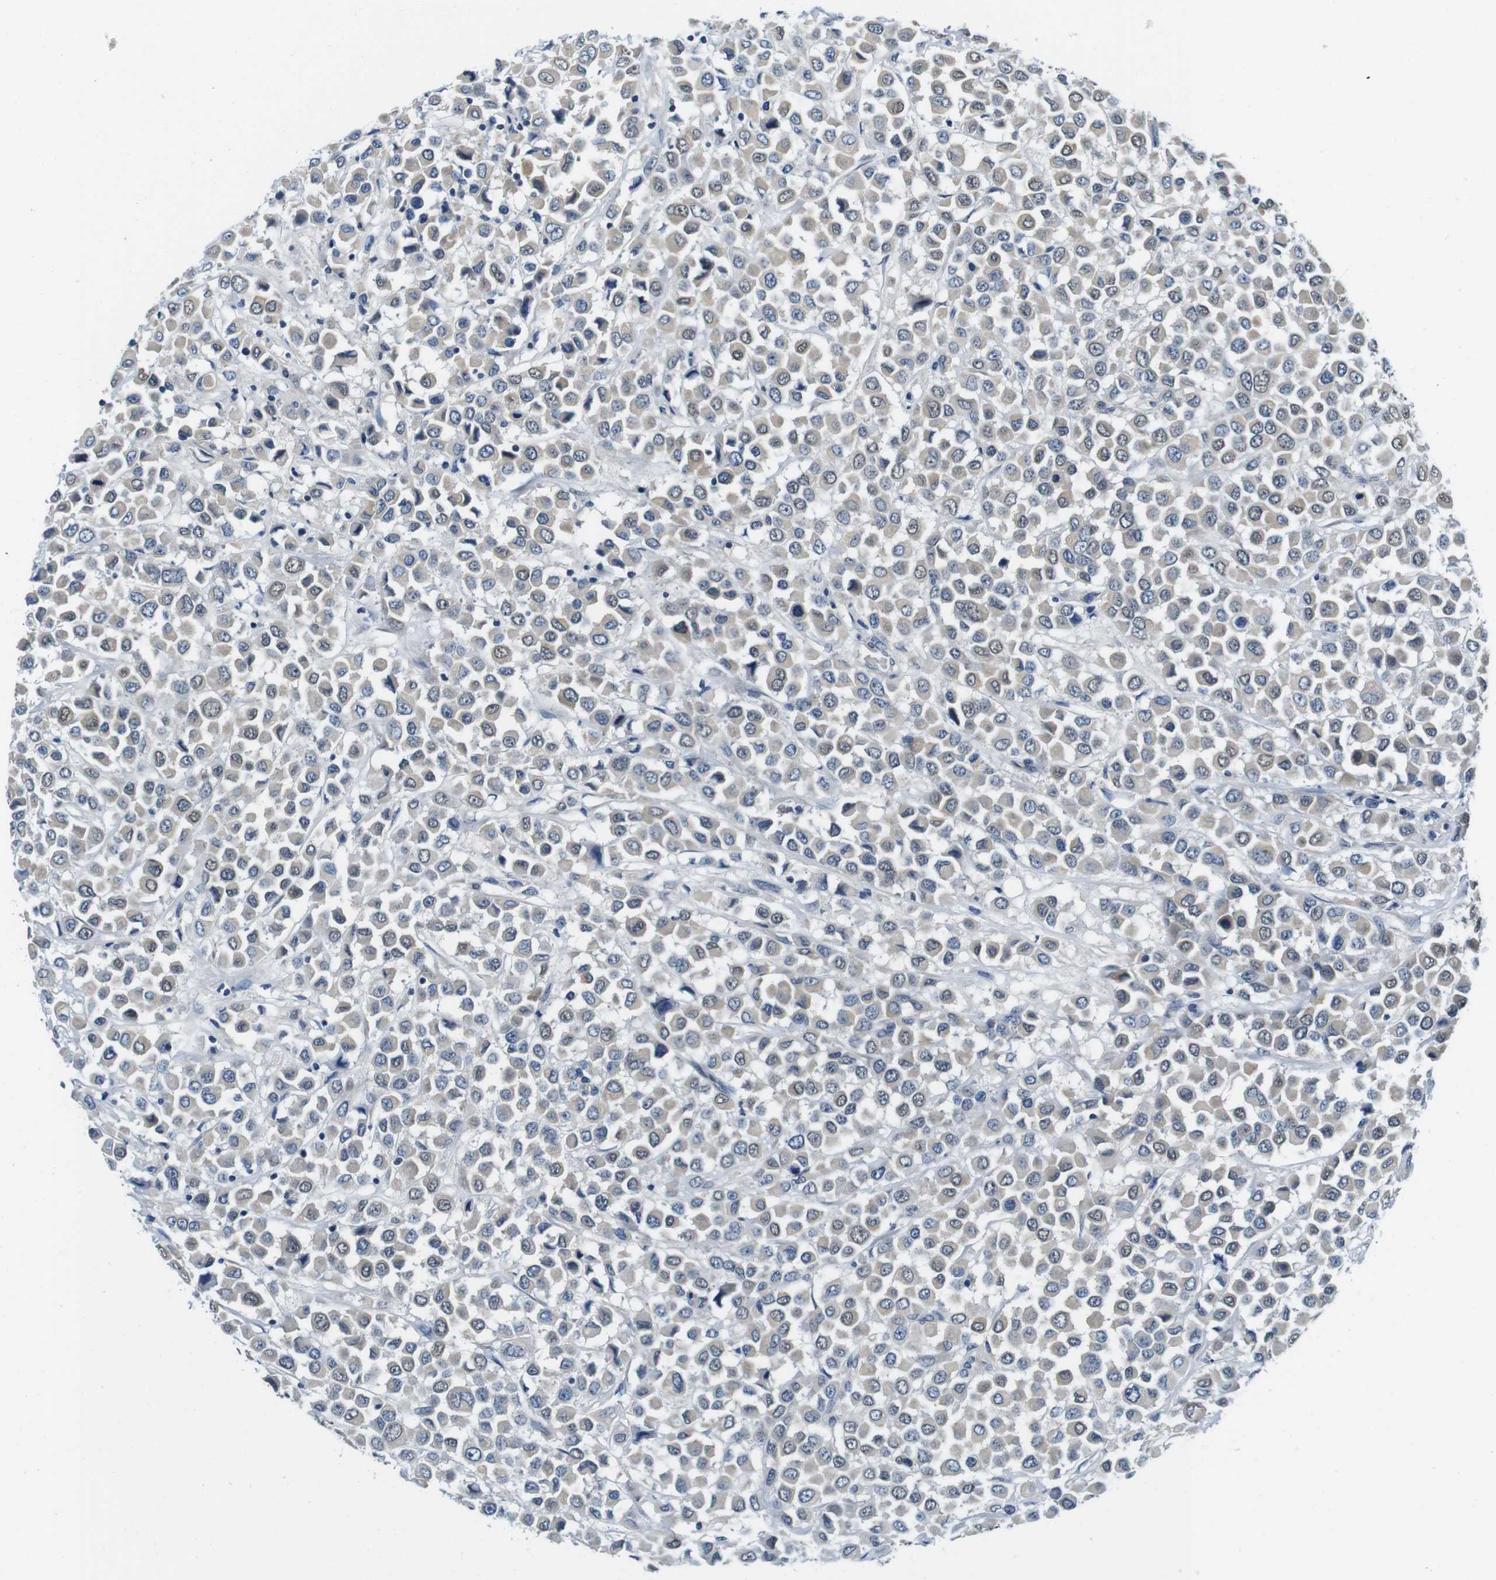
{"staining": {"intensity": "weak", "quantity": ">75%", "location": "cytoplasmic/membranous"}, "tissue": "breast cancer", "cell_type": "Tumor cells", "image_type": "cancer", "snomed": [{"axis": "morphology", "description": "Duct carcinoma"}, {"axis": "topography", "description": "Breast"}], "caption": "Protein staining of breast cancer tissue reveals weak cytoplasmic/membranous staining in about >75% of tumor cells. Immunohistochemistry (ihc) stains the protein of interest in brown and the nuclei are stained blue.", "gene": "DTNA", "patient": {"sex": "female", "age": 61}}